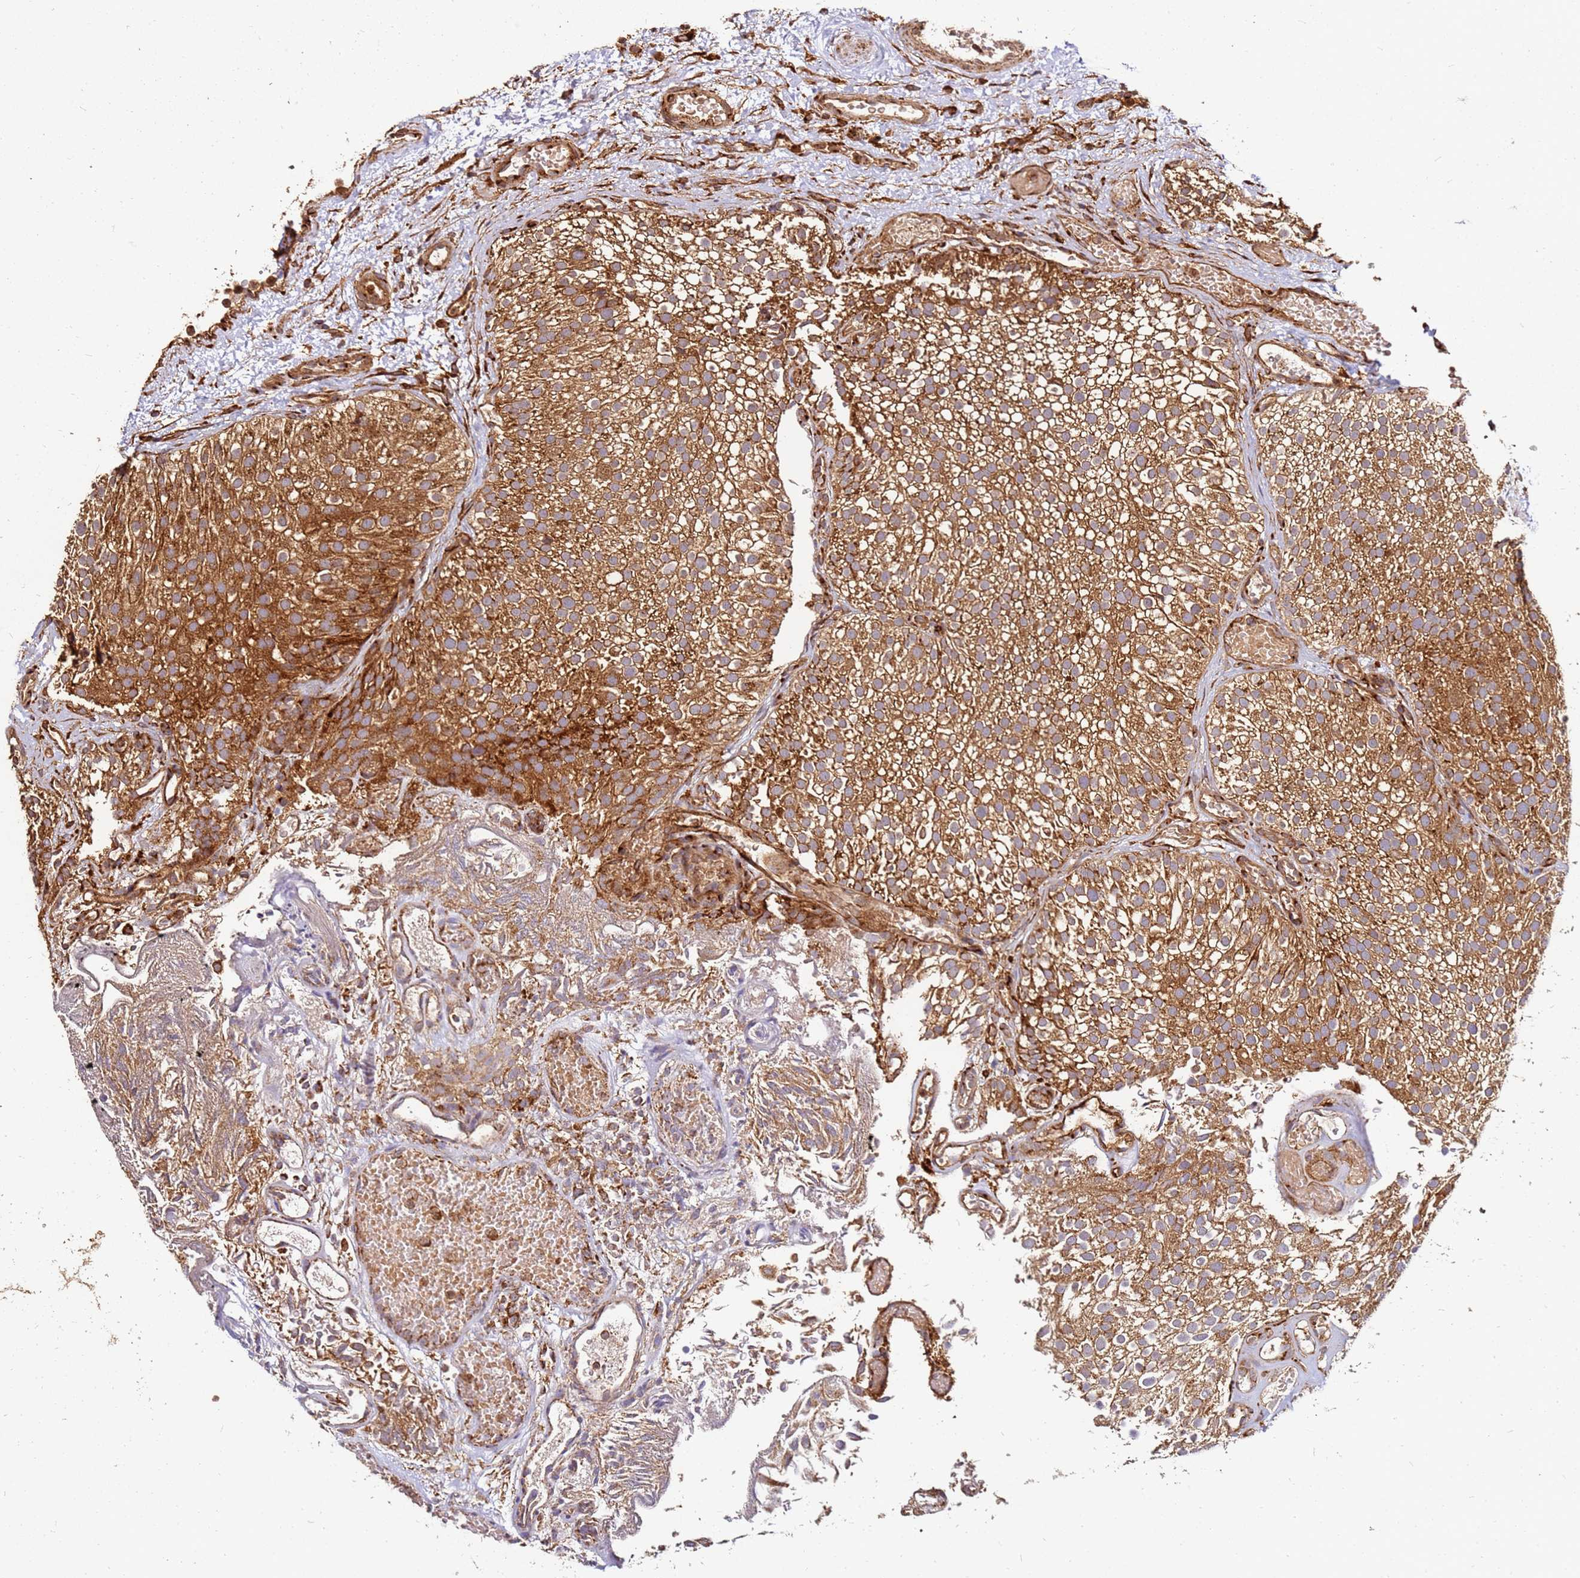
{"staining": {"intensity": "strong", "quantity": ">75%", "location": "cytoplasmic/membranous"}, "tissue": "urothelial cancer", "cell_type": "Tumor cells", "image_type": "cancer", "snomed": [{"axis": "morphology", "description": "Urothelial carcinoma, Low grade"}, {"axis": "topography", "description": "Urinary bladder"}], "caption": "Low-grade urothelial carcinoma stained with immunohistochemistry (IHC) shows strong cytoplasmic/membranous staining in about >75% of tumor cells. (DAB = brown stain, brightfield microscopy at high magnification).", "gene": "DVL3", "patient": {"sex": "male", "age": 78}}